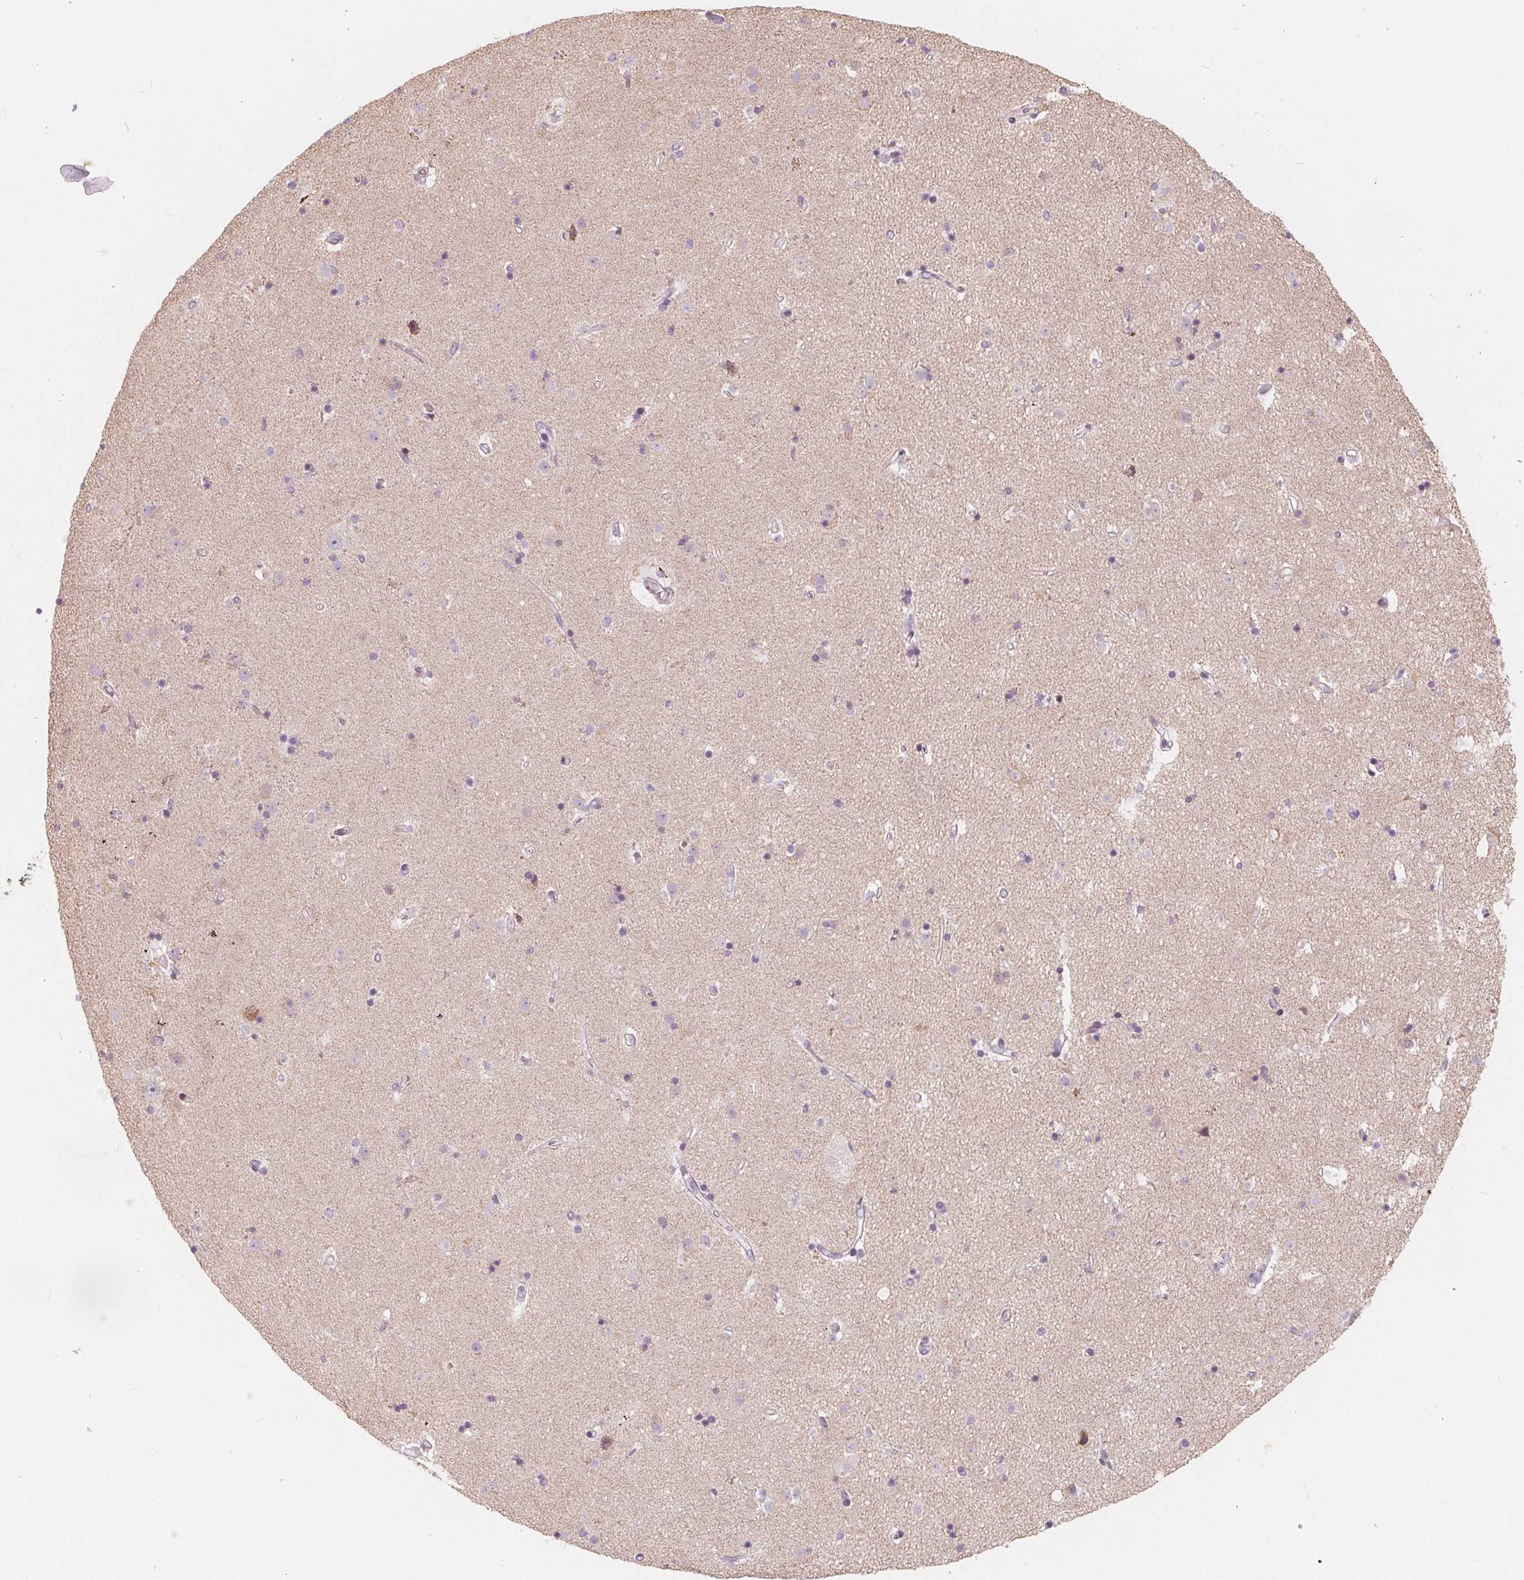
{"staining": {"intensity": "negative", "quantity": "none", "location": "none"}, "tissue": "caudate", "cell_type": "Glial cells", "image_type": "normal", "snomed": [{"axis": "morphology", "description": "Normal tissue, NOS"}, {"axis": "topography", "description": "Lateral ventricle wall"}], "caption": "IHC micrograph of benign caudate: human caudate stained with DAB displays no significant protein expression in glial cells.", "gene": "NUP210L", "patient": {"sex": "female", "age": 71}}